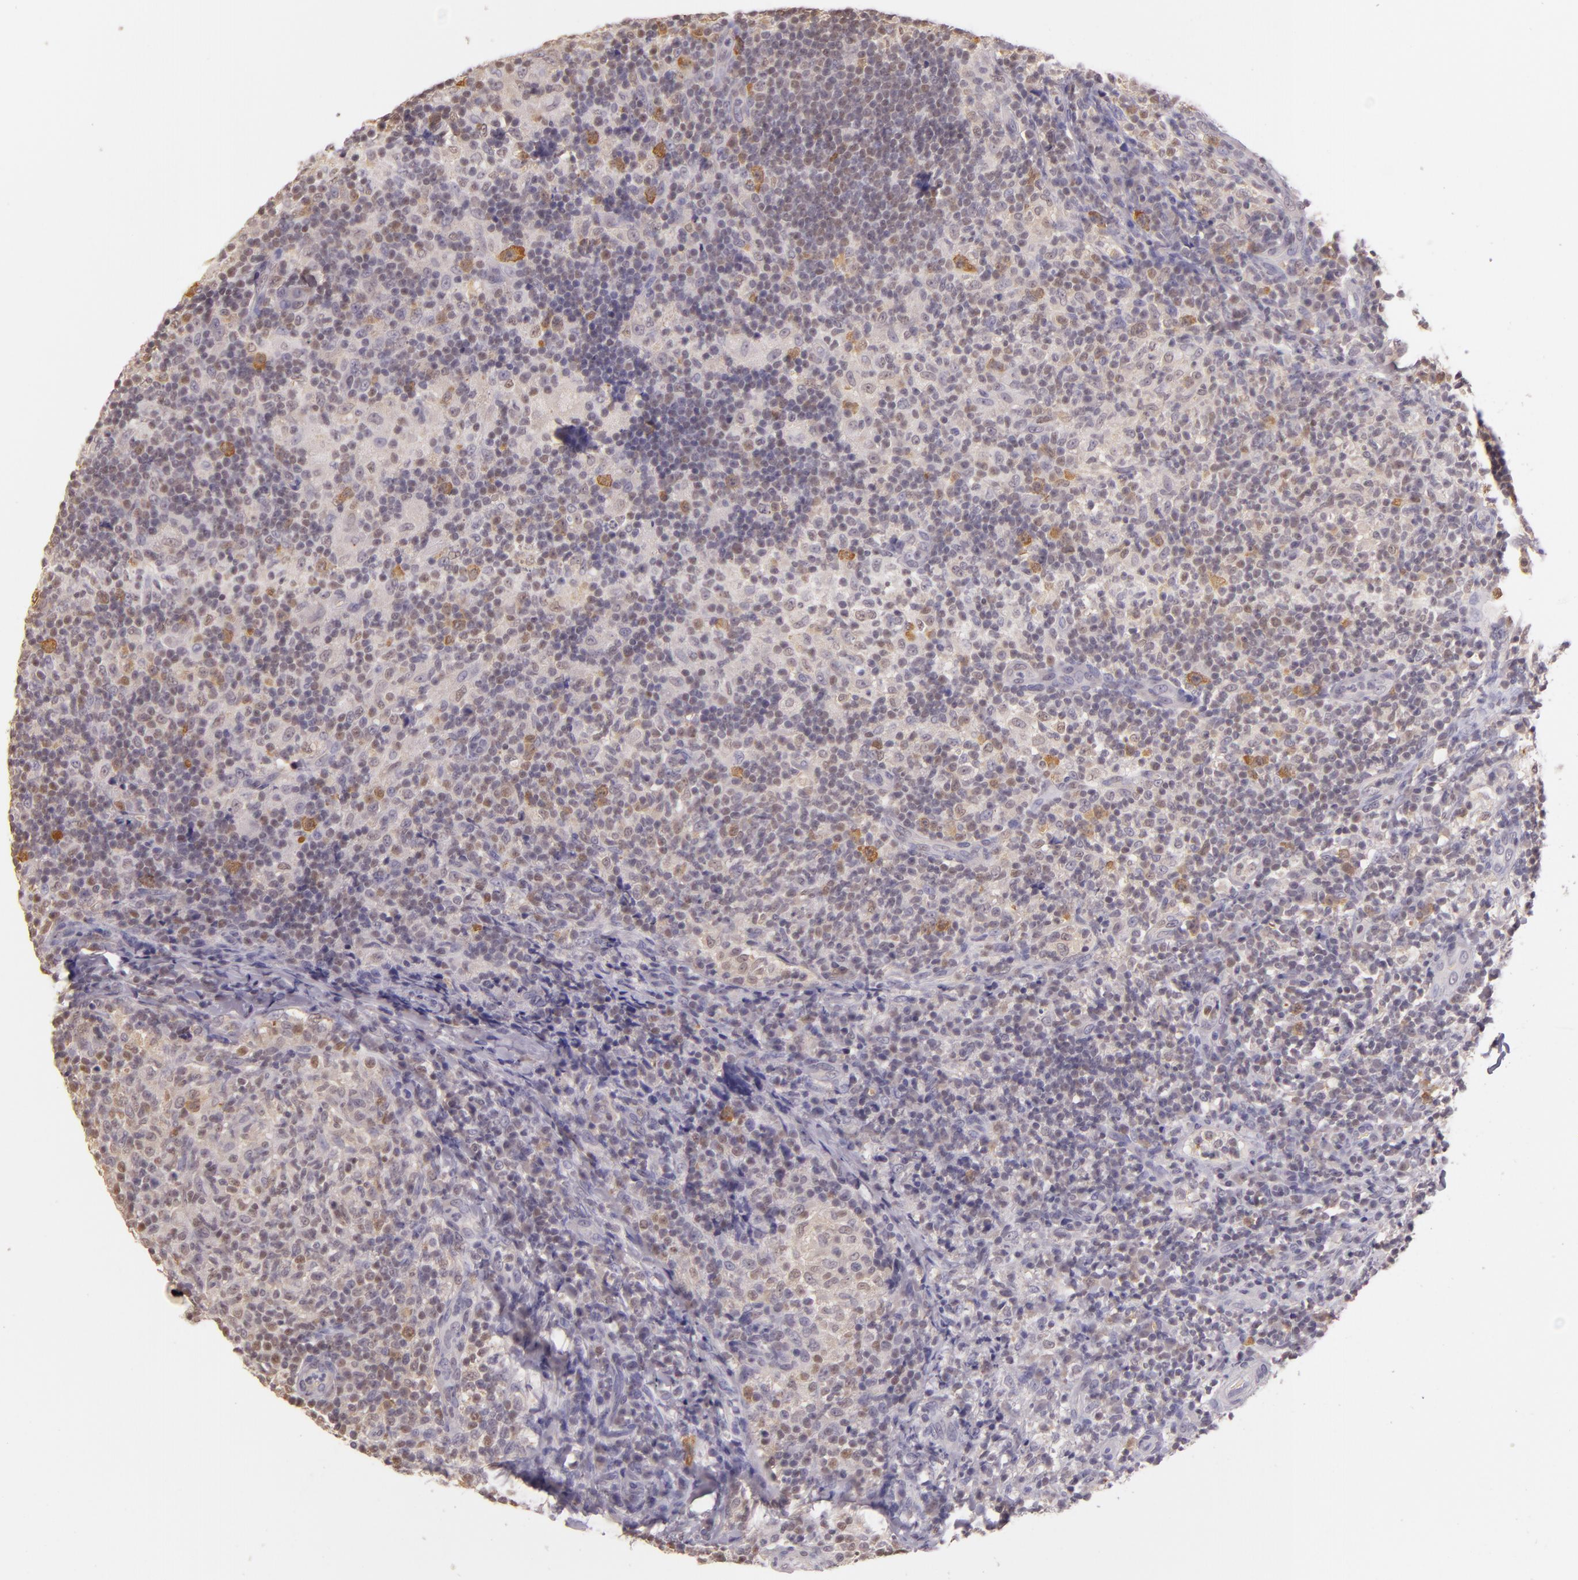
{"staining": {"intensity": "moderate", "quantity": "<25%", "location": "cytoplasmic/membranous,nuclear"}, "tissue": "lymph node", "cell_type": "Germinal center cells", "image_type": "normal", "snomed": [{"axis": "morphology", "description": "Normal tissue, NOS"}, {"axis": "morphology", "description": "Inflammation, NOS"}, {"axis": "topography", "description": "Lymph node"}], "caption": "Immunohistochemical staining of unremarkable human lymph node demonstrates <25% levels of moderate cytoplasmic/membranous,nuclear protein expression in about <25% of germinal center cells. (DAB (3,3'-diaminobenzidine) IHC, brown staining for protein, blue staining for nuclei).", "gene": "HSPA8", "patient": {"sex": "male", "age": 46}}